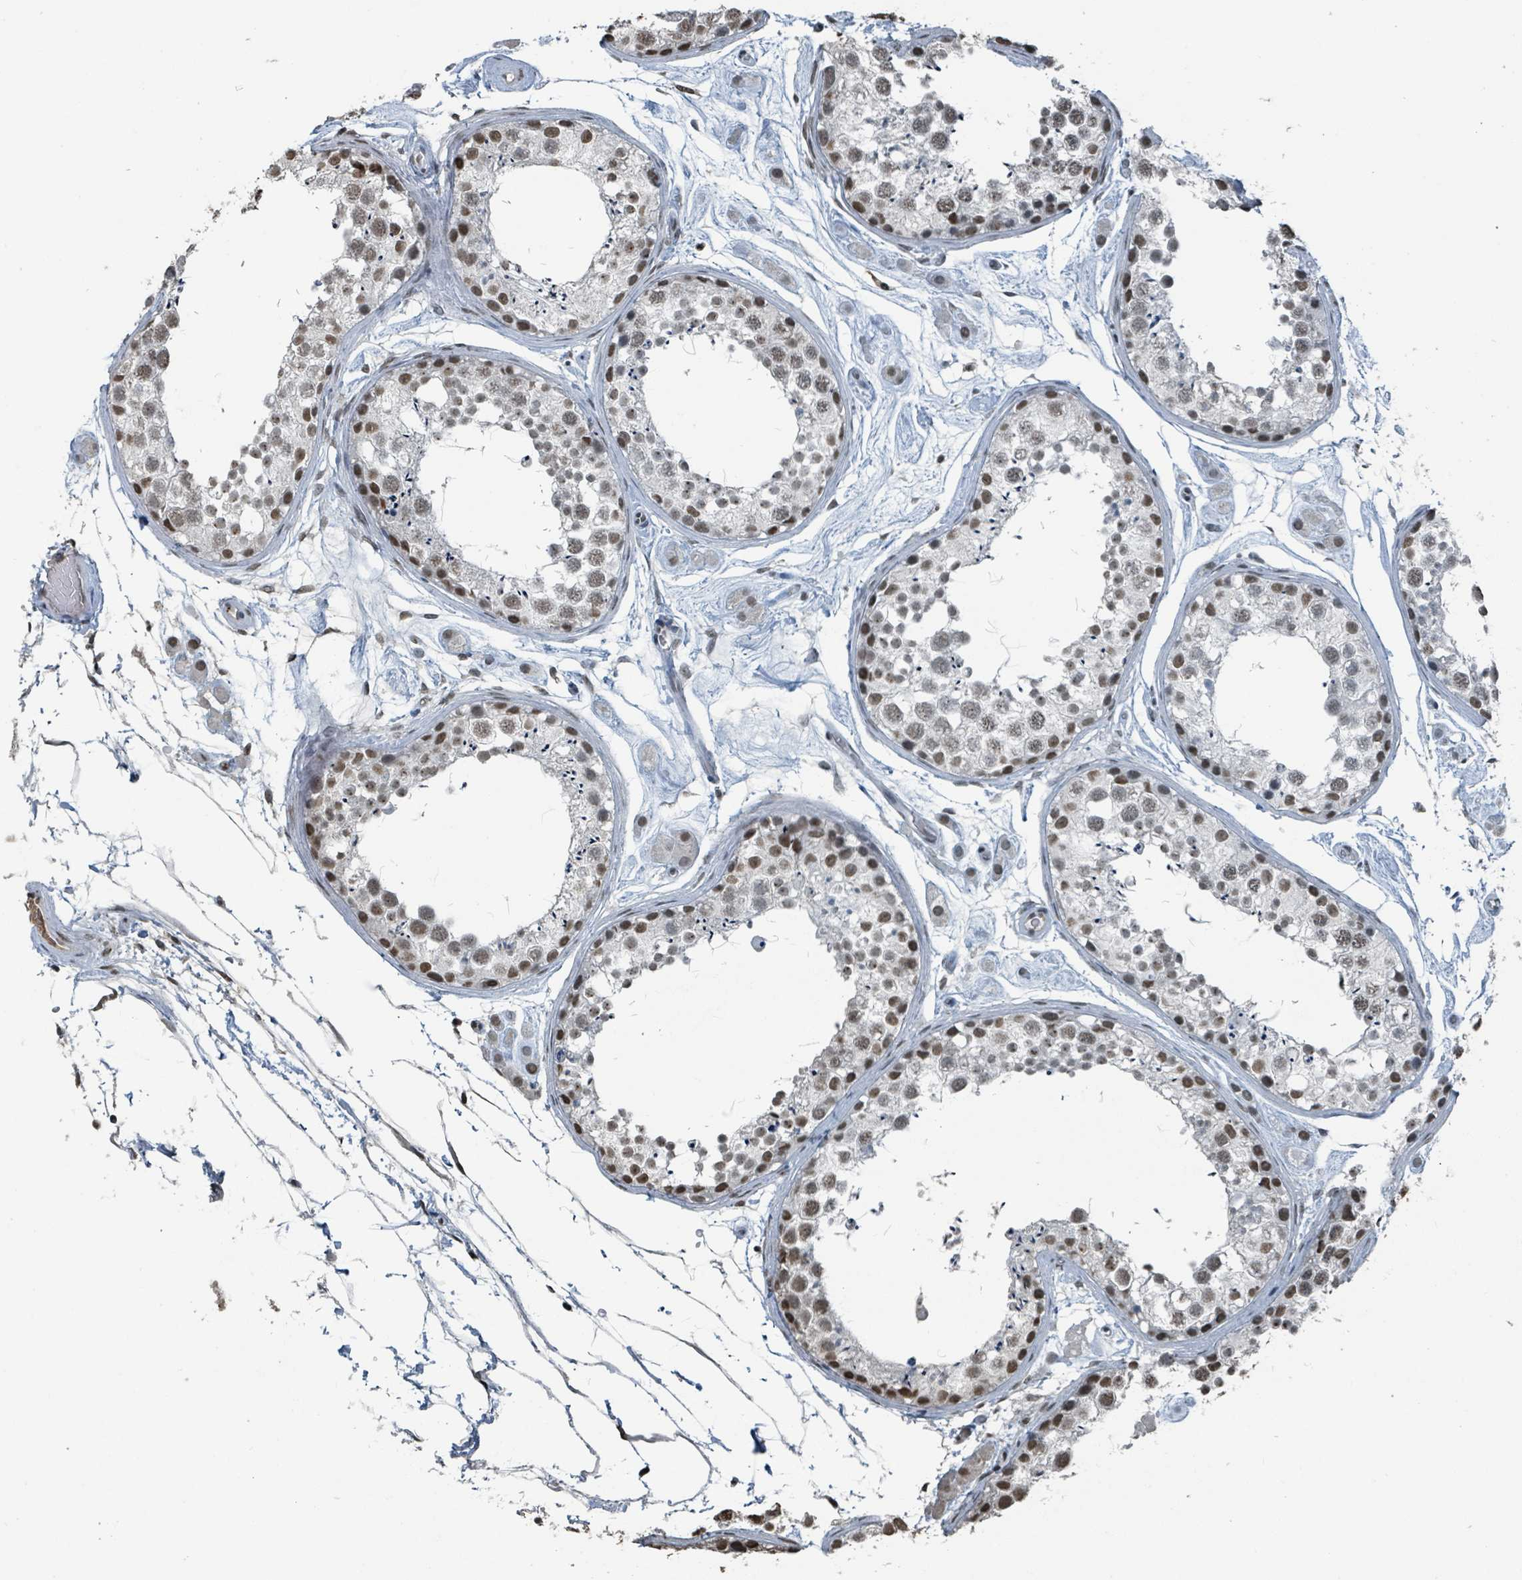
{"staining": {"intensity": "moderate", "quantity": ">75%", "location": "nuclear"}, "tissue": "testis", "cell_type": "Cells in seminiferous ducts", "image_type": "normal", "snomed": [{"axis": "morphology", "description": "Normal tissue, NOS"}, {"axis": "topography", "description": "Testis"}], "caption": "Normal testis exhibits moderate nuclear staining in about >75% of cells in seminiferous ducts.", "gene": "PHIP", "patient": {"sex": "male", "age": 25}}